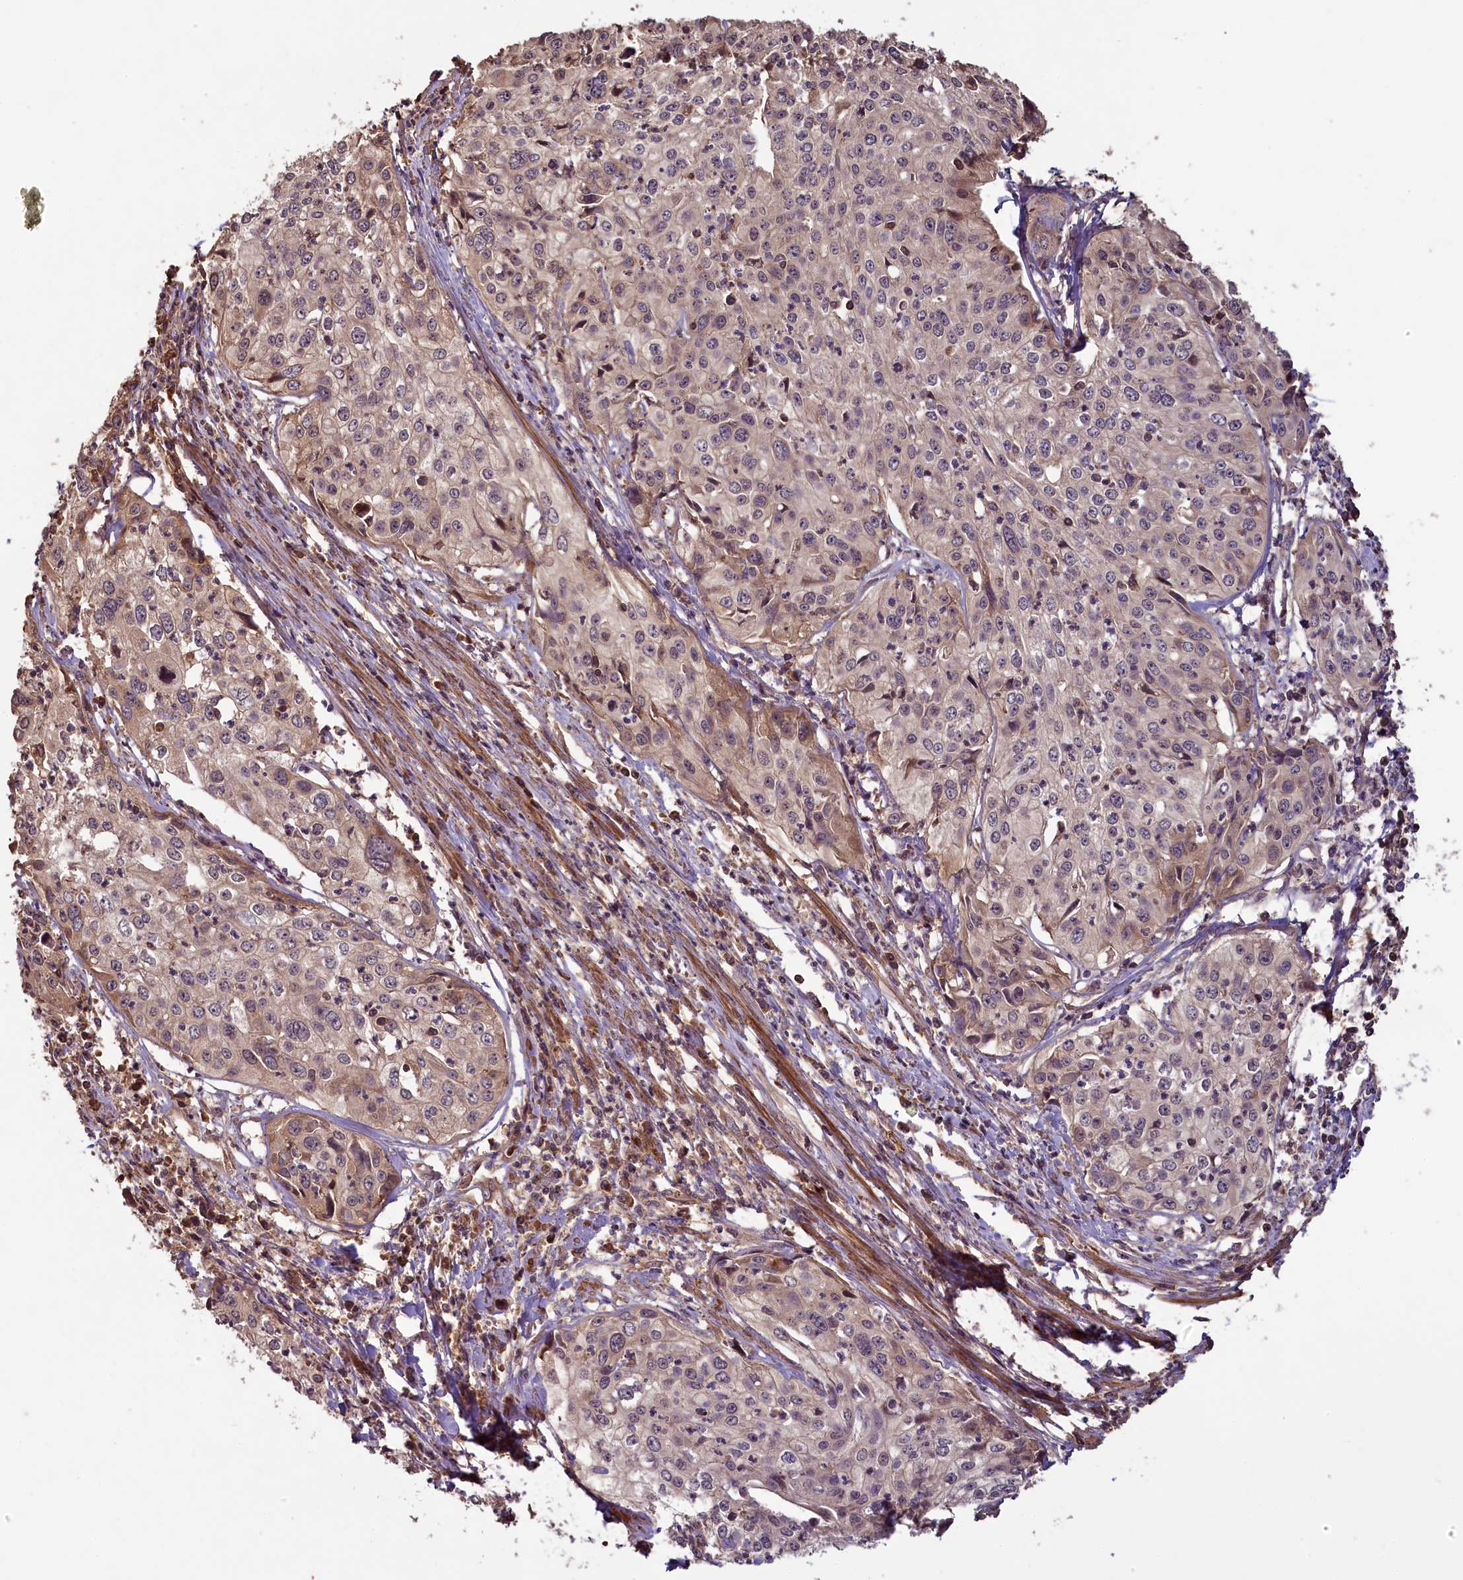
{"staining": {"intensity": "weak", "quantity": "25%-75%", "location": "cytoplasmic/membranous"}, "tissue": "cervical cancer", "cell_type": "Tumor cells", "image_type": "cancer", "snomed": [{"axis": "morphology", "description": "Squamous cell carcinoma, NOS"}, {"axis": "topography", "description": "Cervix"}], "caption": "IHC photomicrograph of neoplastic tissue: cervical cancer (squamous cell carcinoma) stained using immunohistochemistry shows low levels of weak protein expression localized specifically in the cytoplasmic/membranous of tumor cells, appearing as a cytoplasmic/membranous brown color.", "gene": "NUDT6", "patient": {"sex": "female", "age": 31}}